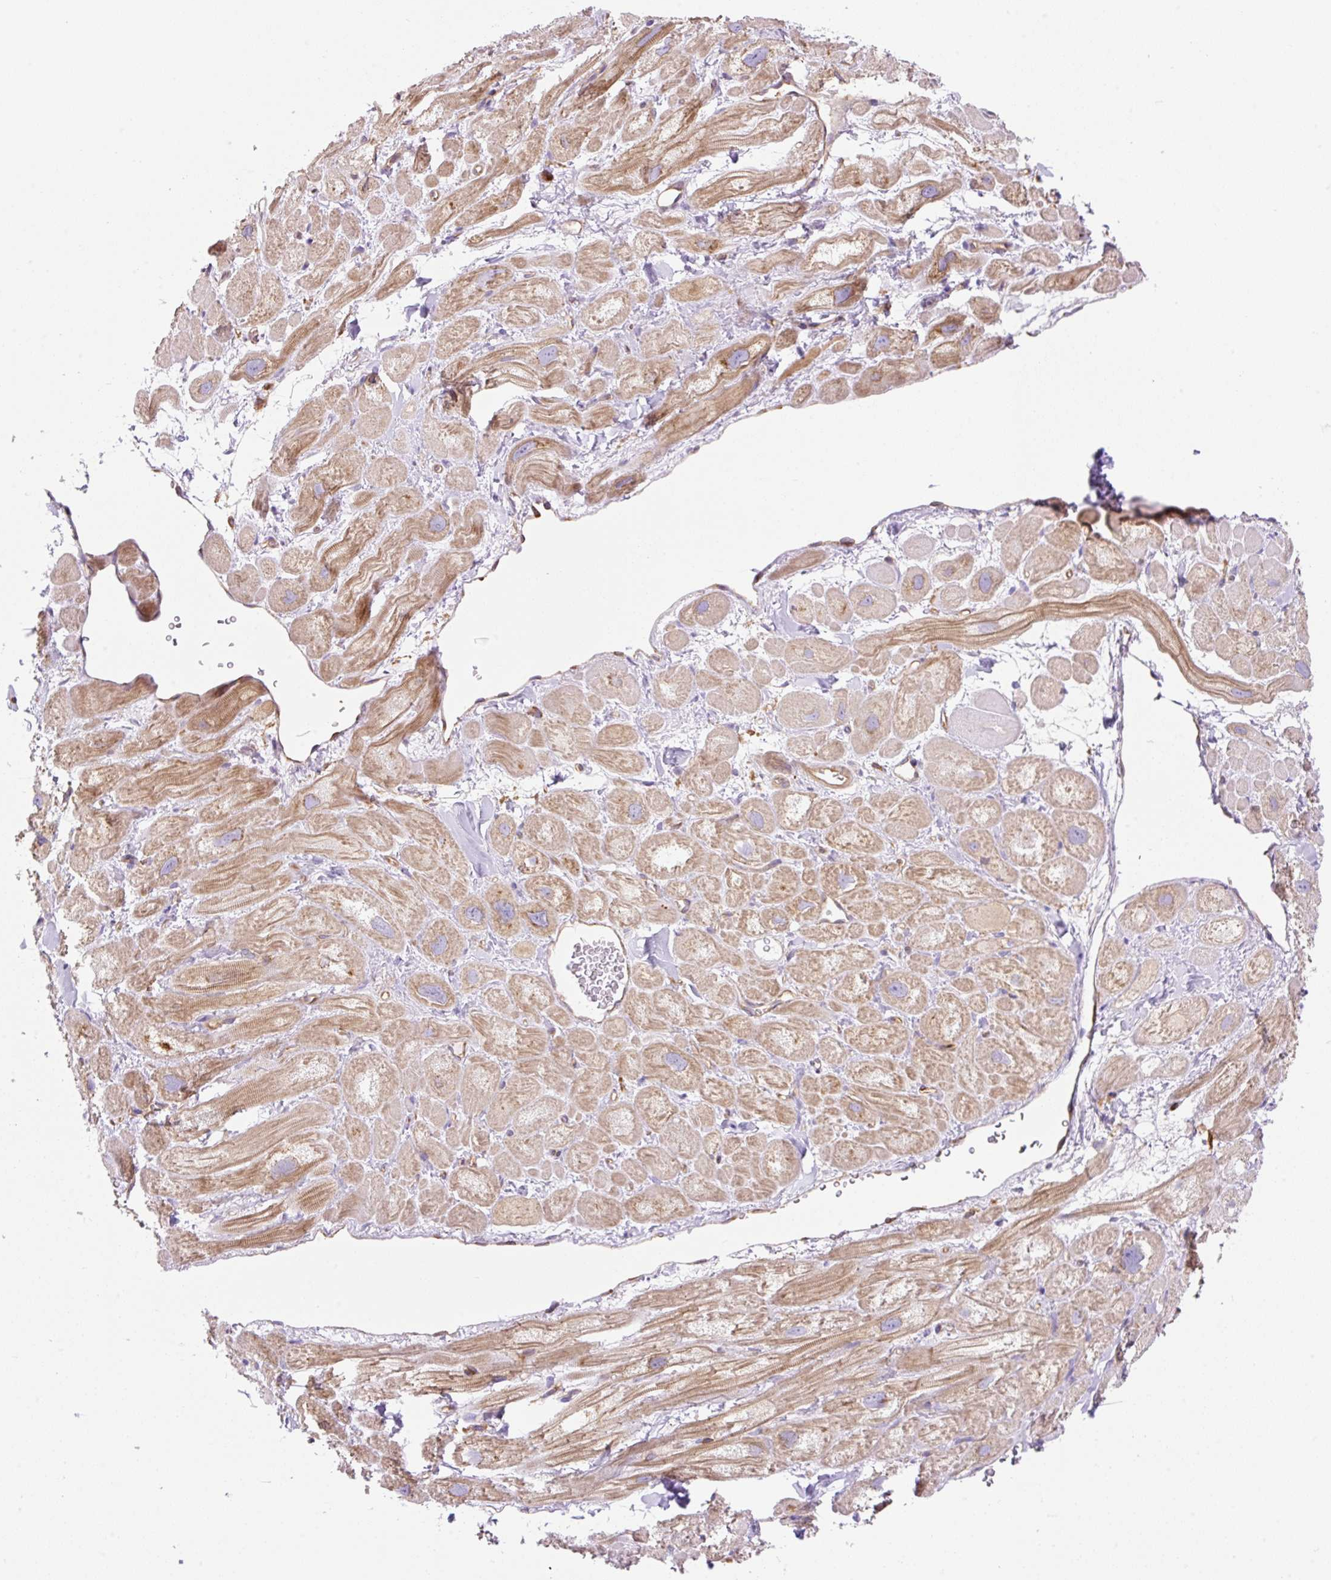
{"staining": {"intensity": "moderate", "quantity": "25%-75%", "location": "cytoplasmic/membranous"}, "tissue": "heart muscle", "cell_type": "Cardiomyocytes", "image_type": "normal", "snomed": [{"axis": "morphology", "description": "Normal tissue, NOS"}, {"axis": "topography", "description": "Heart"}], "caption": "Immunohistochemical staining of normal heart muscle reveals medium levels of moderate cytoplasmic/membranous staining in about 25%-75% of cardiomyocytes.", "gene": "DNM2", "patient": {"sex": "male", "age": 49}}